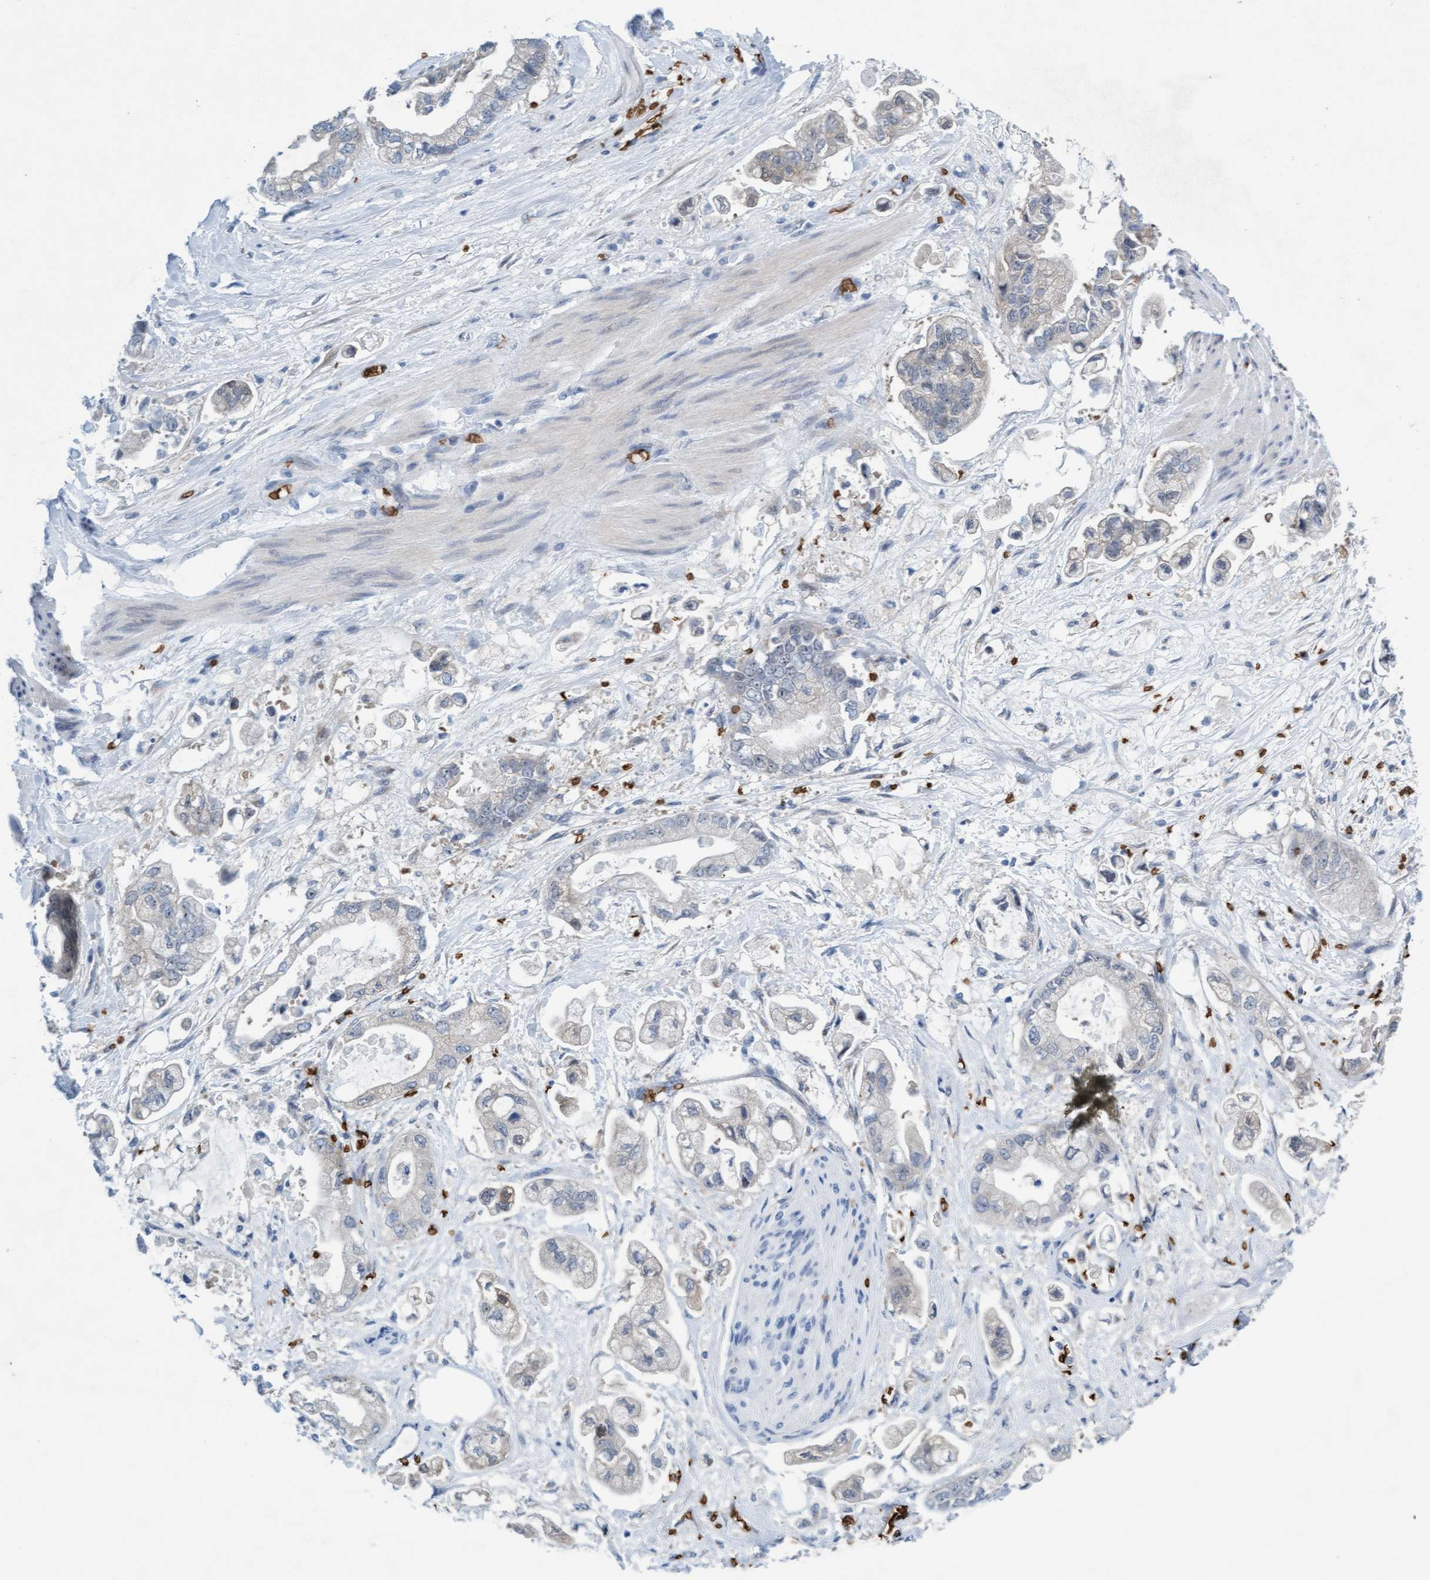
{"staining": {"intensity": "negative", "quantity": "none", "location": "none"}, "tissue": "stomach cancer", "cell_type": "Tumor cells", "image_type": "cancer", "snomed": [{"axis": "morphology", "description": "Normal tissue, NOS"}, {"axis": "morphology", "description": "Adenocarcinoma, NOS"}, {"axis": "topography", "description": "Stomach"}], "caption": "Tumor cells are negative for brown protein staining in stomach cancer (adenocarcinoma).", "gene": "SPEM2", "patient": {"sex": "male", "age": 62}}